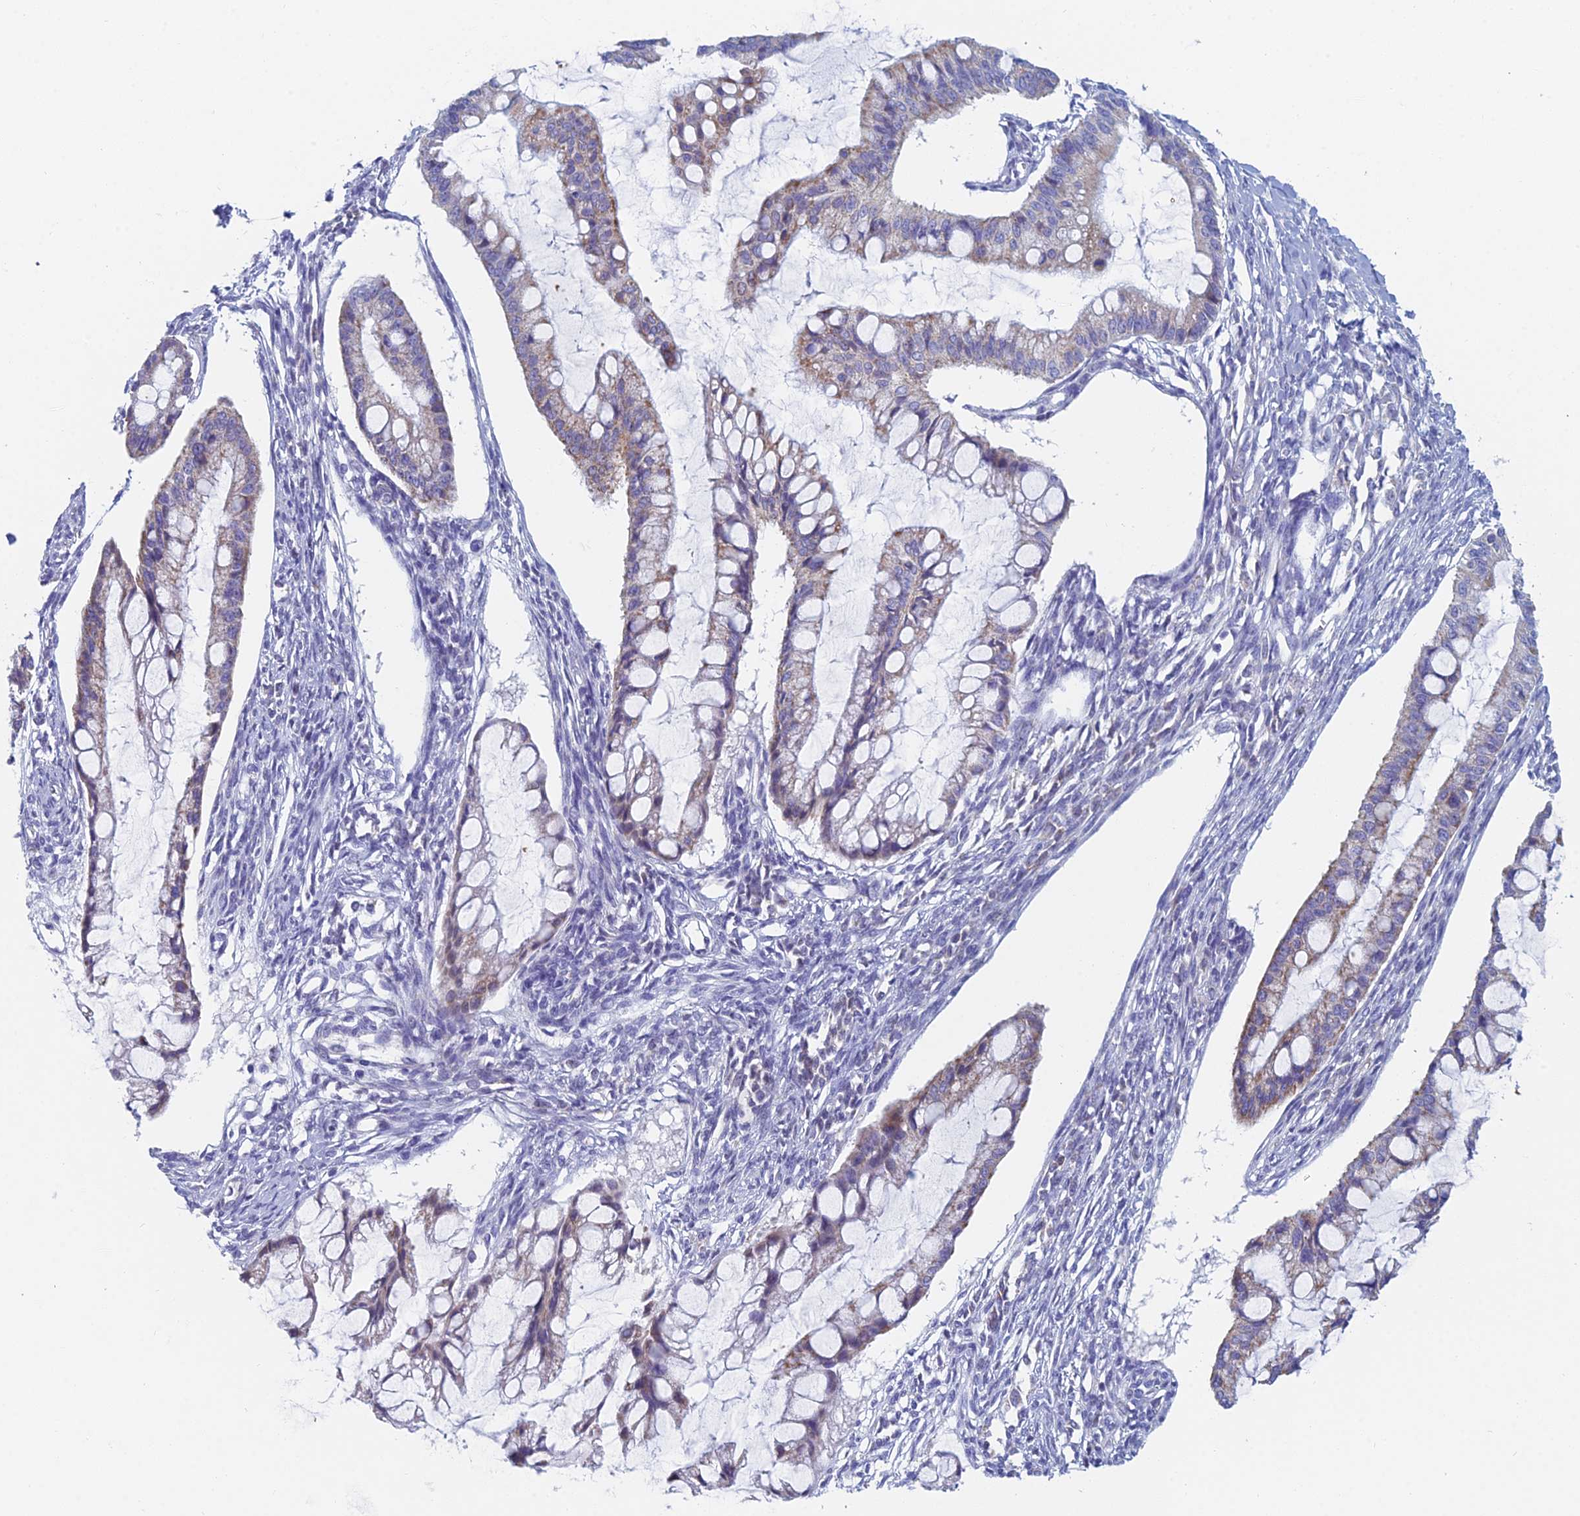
{"staining": {"intensity": "weak", "quantity": "25%-75%", "location": "cytoplasmic/membranous"}, "tissue": "ovarian cancer", "cell_type": "Tumor cells", "image_type": "cancer", "snomed": [{"axis": "morphology", "description": "Cystadenocarcinoma, mucinous, NOS"}, {"axis": "topography", "description": "Ovary"}], "caption": "Protein staining of ovarian cancer (mucinous cystadenocarcinoma) tissue demonstrates weak cytoplasmic/membranous positivity in about 25%-75% of tumor cells.", "gene": "ACSM1", "patient": {"sex": "female", "age": 73}}